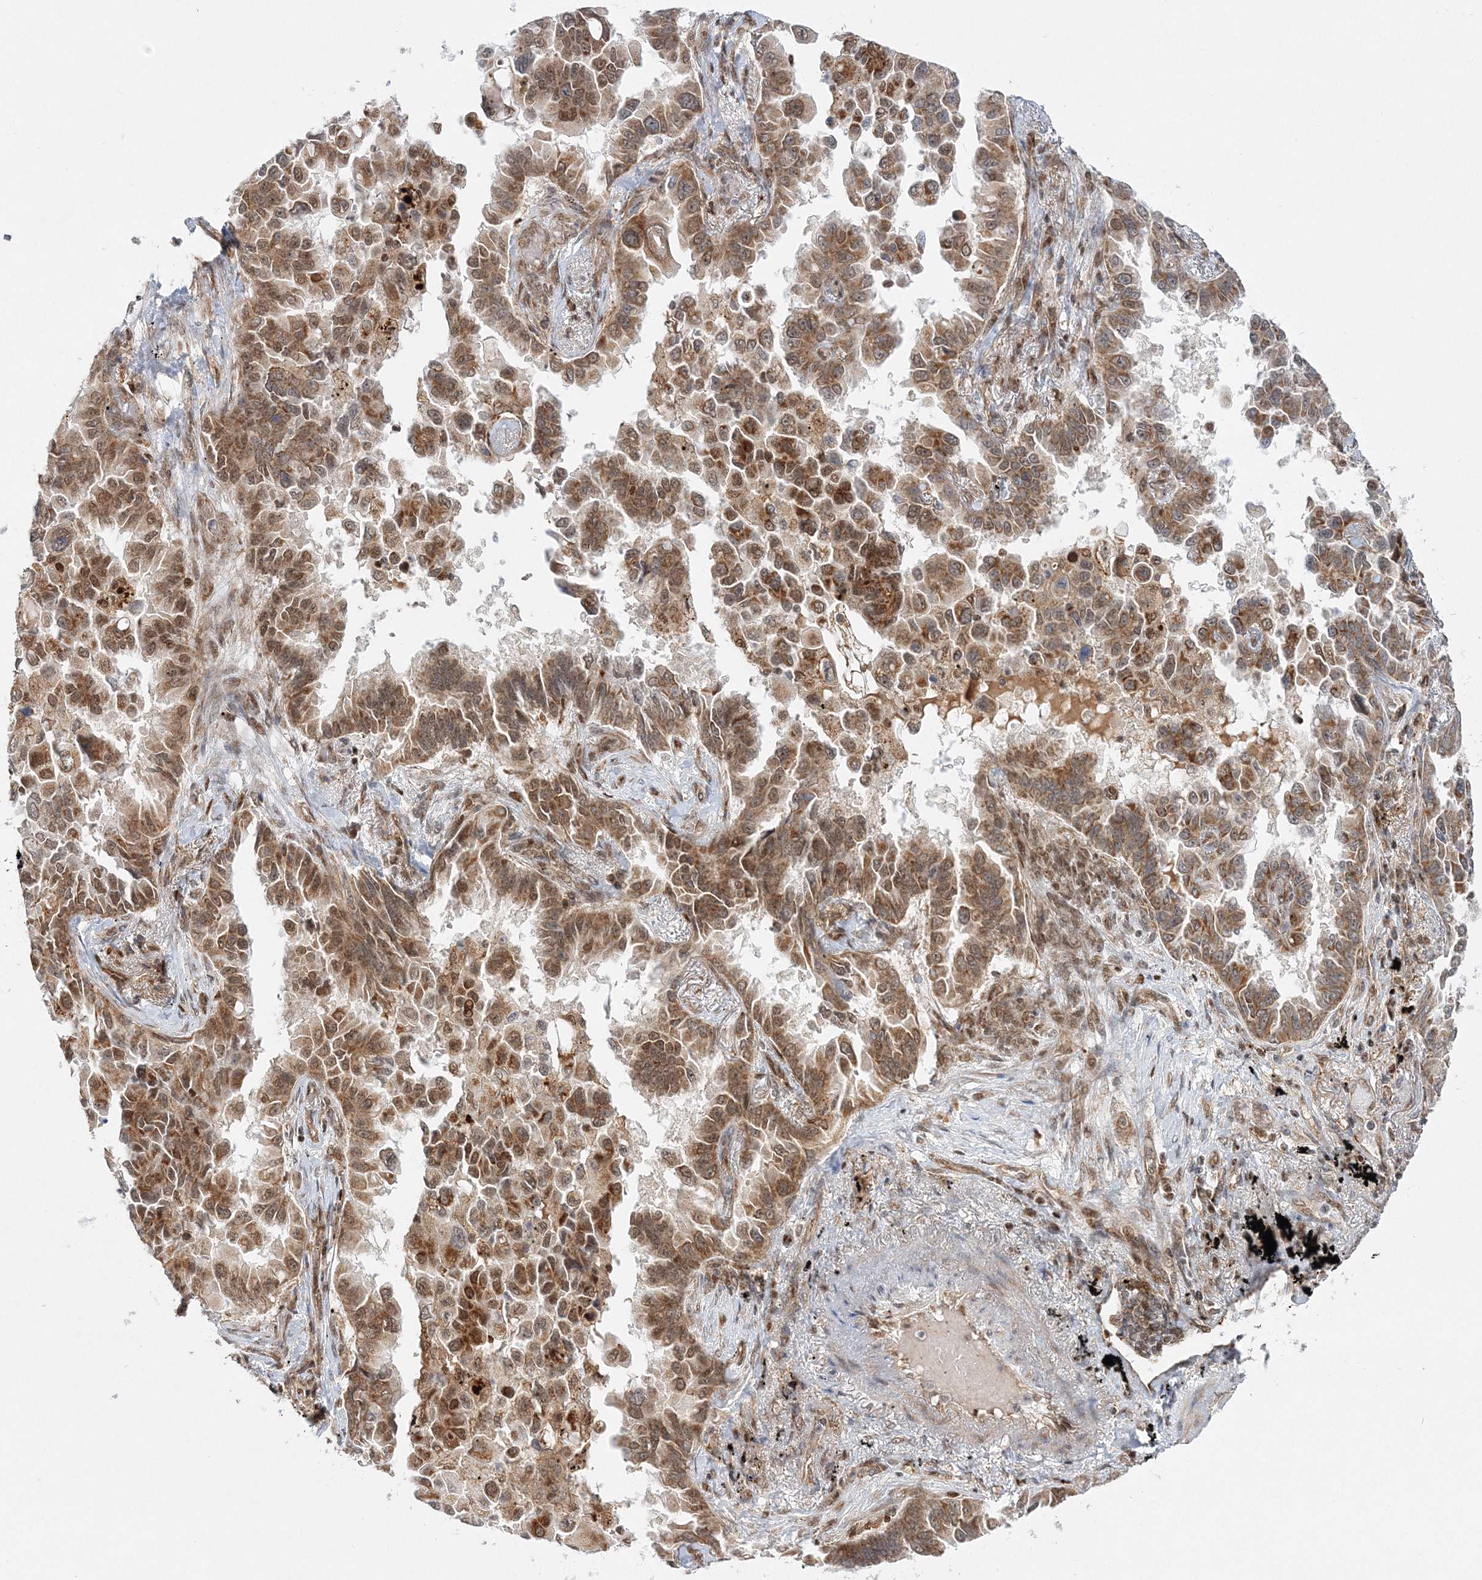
{"staining": {"intensity": "moderate", "quantity": ">75%", "location": "cytoplasmic/membranous,nuclear"}, "tissue": "lung cancer", "cell_type": "Tumor cells", "image_type": "cancer", "snomed": [{"axis": "morphology", "description": "Adenocarcinoma, NOS"}, {"axis": "topography", "description": "Lung"}], "caption": "IHC of lung adenocarcinoma reveals medium levels of moderate cytoplasmic/membranous and nuclear expression in about >75% of tumor cells.", "gene": "RAB11FIP2", "patient": {"sex": "female", "age": 67}}